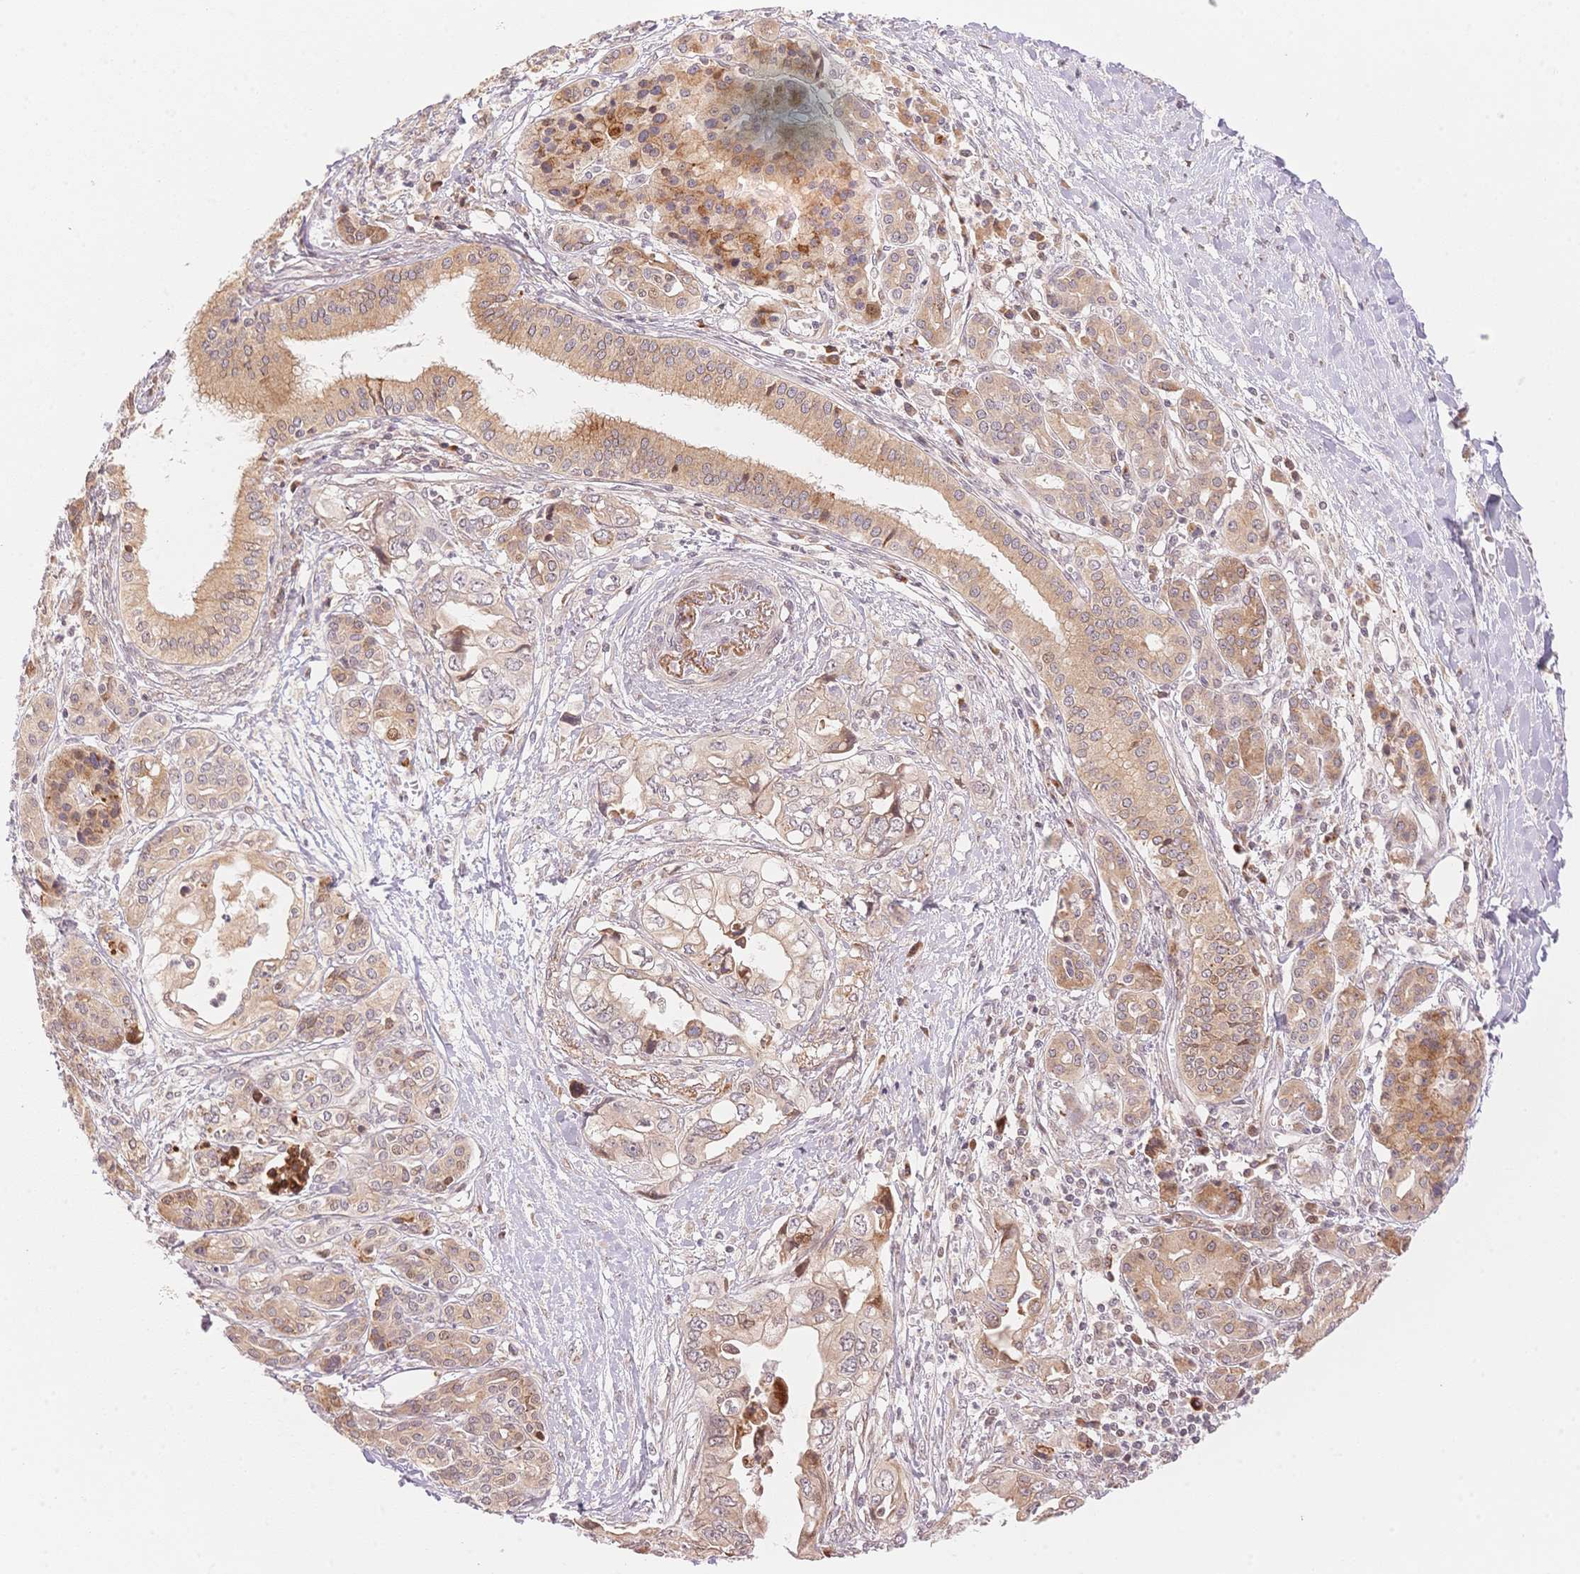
{"staining": {"intensity": "weak", "quantity": ">75%", "location": "cytoplasmic/membranous"}, "tissue": "pancreatic cancer", "cell_type": "Tumor cells", "image_type": "cancer", "snomed": [{"axis": "morphology", "description": "Adenocarcinoma, NOS"}, {"axis": "topography", "description": "Pancreas"}], "caption": "Human pancreatic cancer (adenocarcinoma) stained with a protein marker displays weak staining in tumor cells.", "gene": "STK39", "patient": {"sex": "male", "age": 68}}